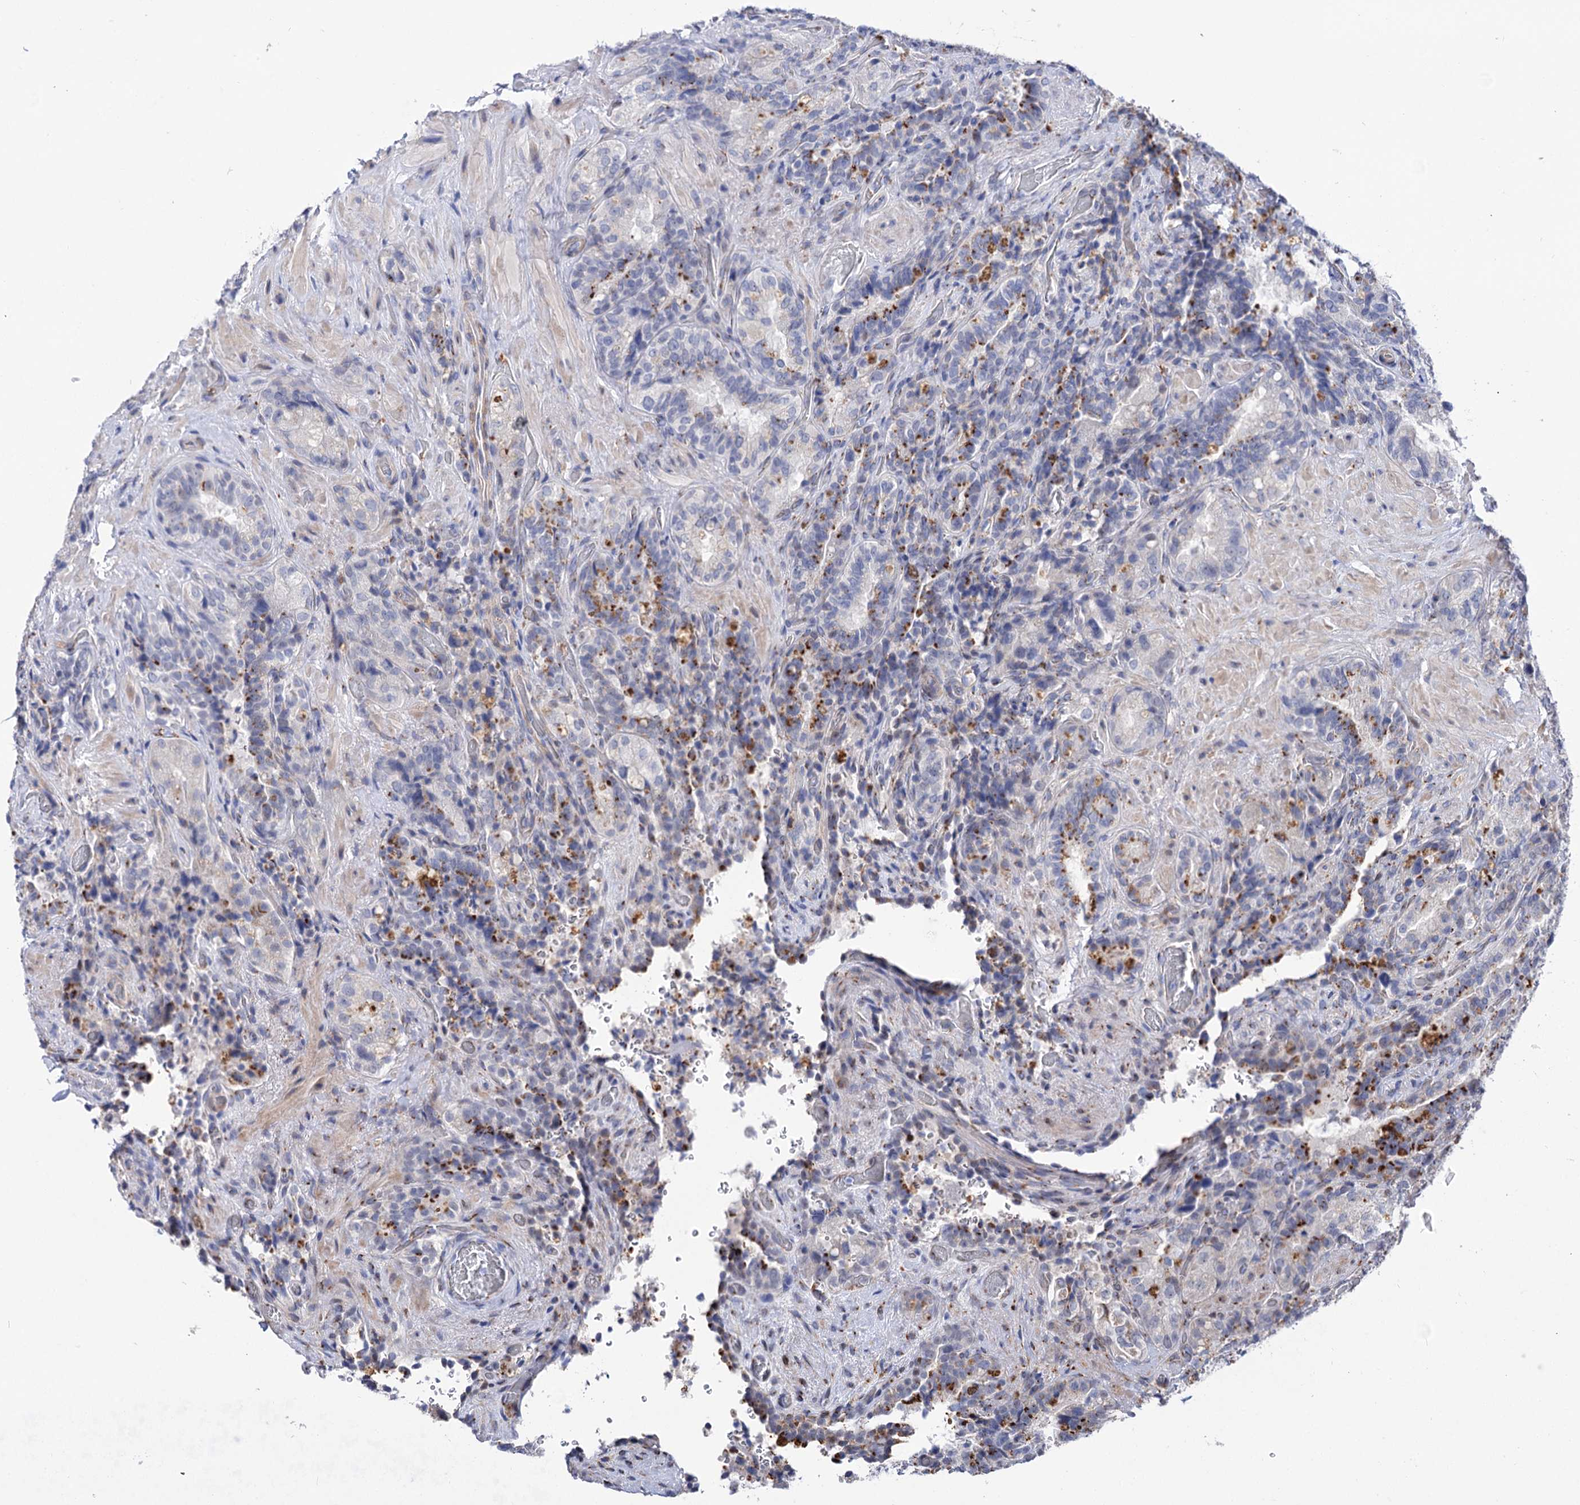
{"staining": {"intensity": "moderate", "quantity": "<25%", "location": "cytoplasmic/membranous"}, "tissue": "seminal vesicle", "cell_type": "Glandular cells", "image_type": "normal", "snomed": [{"axis": "morphology", "description": "Normal tissue, NOS"}, {"axis": "topography", "description": "Prostate and seminal vesicle, NOS"}, {"axis": "topography", "description": "Prostate"}, {"axis": "topography", "description": "Seminal veicle"}], "caption": "IHC (DAB) staining of benign human seminal vesicle displays moderate cytoplasmic/membranous protein staining in approximately <25% of glandular cells.", "gene": "C11orf96", "patient": {"sex": "male", "age": 67}}